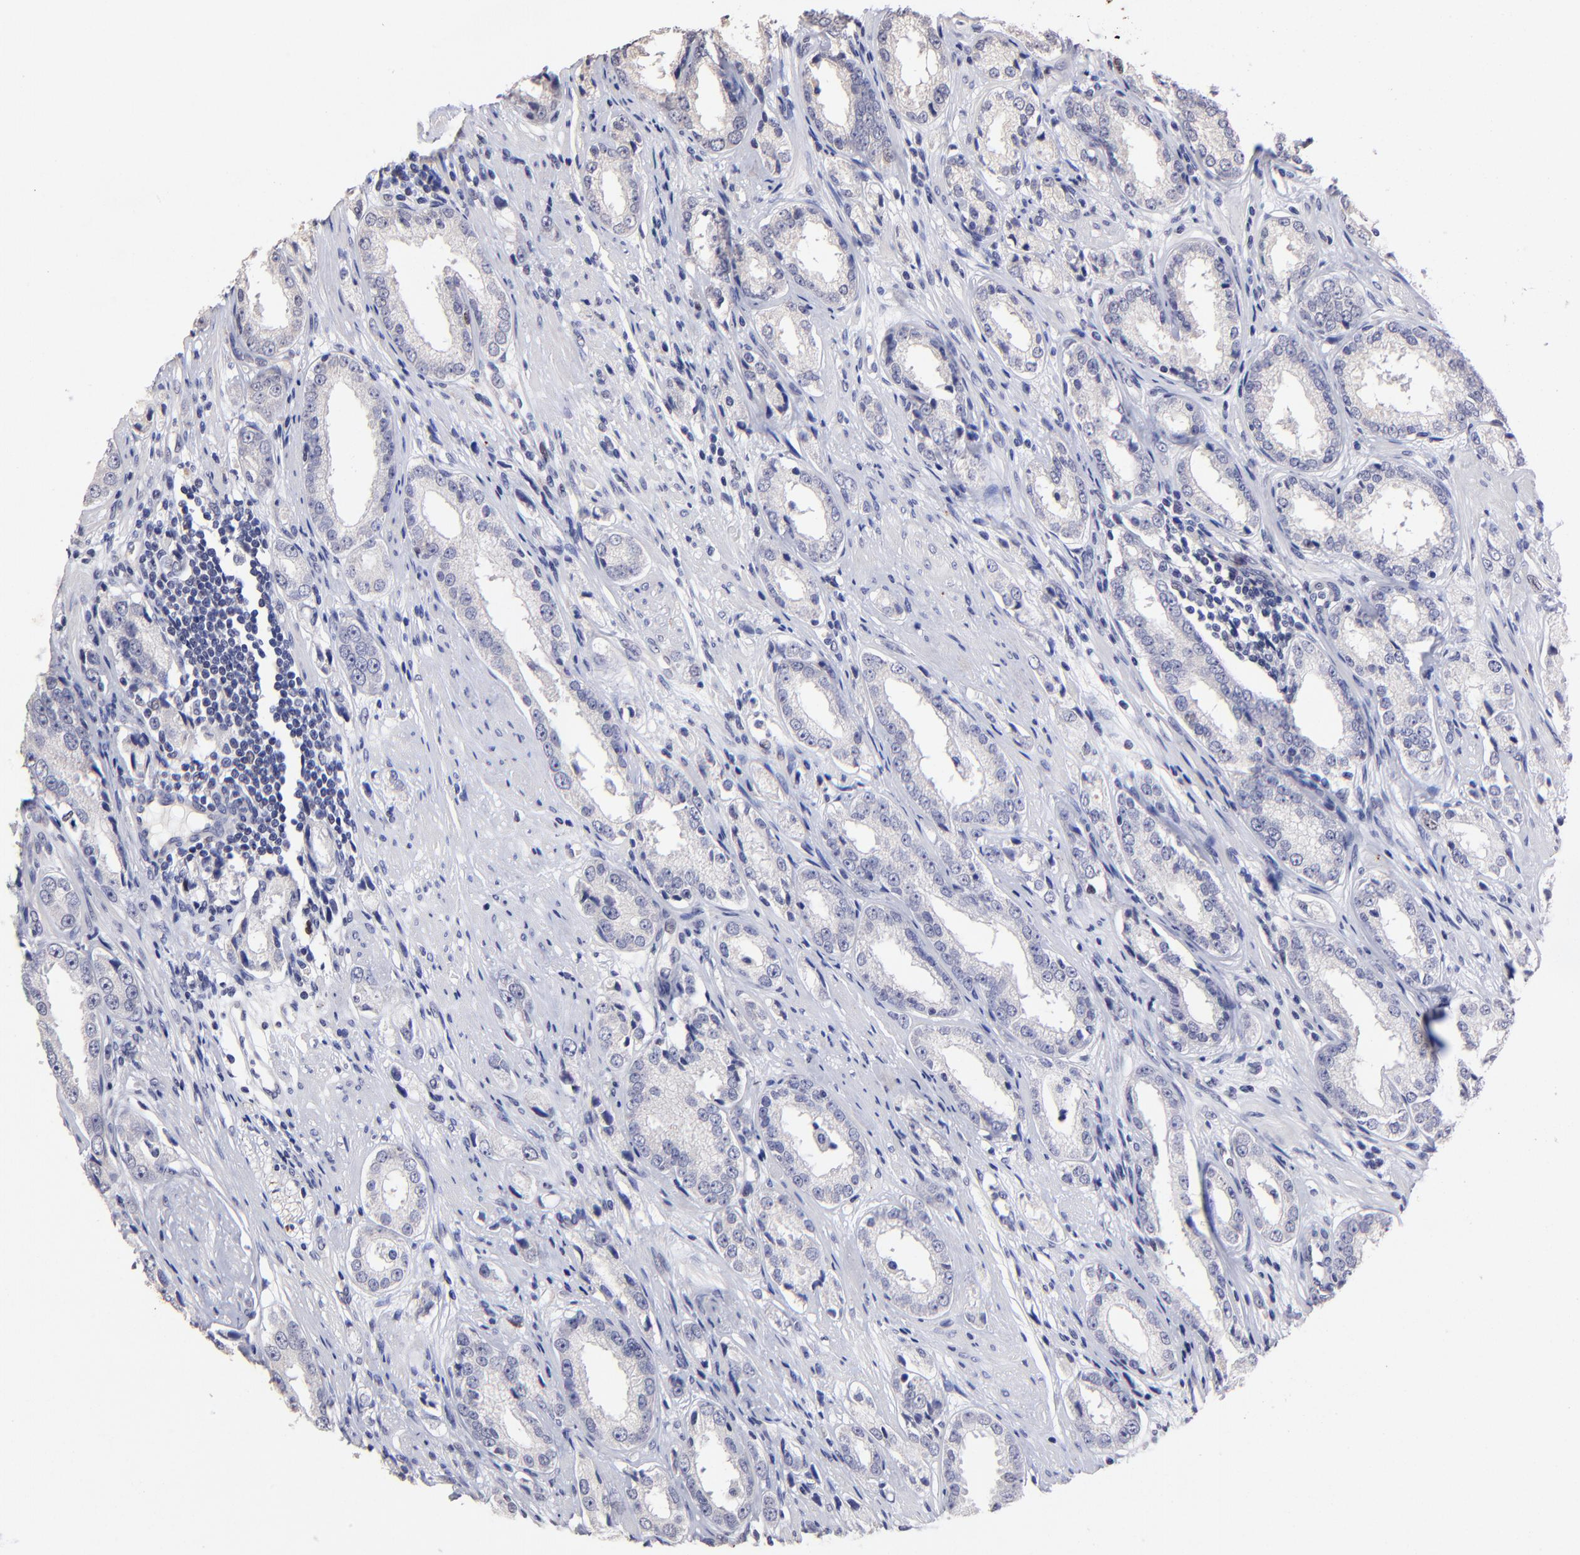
{"staining": {"intensity": "negative", "quantity": "none", "location": "none"}, "tissue": "prostate cancer", "cell_type": "Tumor cells", "image_type": "cancer", "snomed": [{"axis": "morphology", "description": "Adenocarcinoma, Medium grade"}, {"axis": "topography", "description": "Prostate"}], "caption": "Prostate cancer stained for a protein using immunohistochemistry exhibits no positivity tumor cells.", "gene": "DNMT1", "patient": {"sex": "male", "age": 53}}